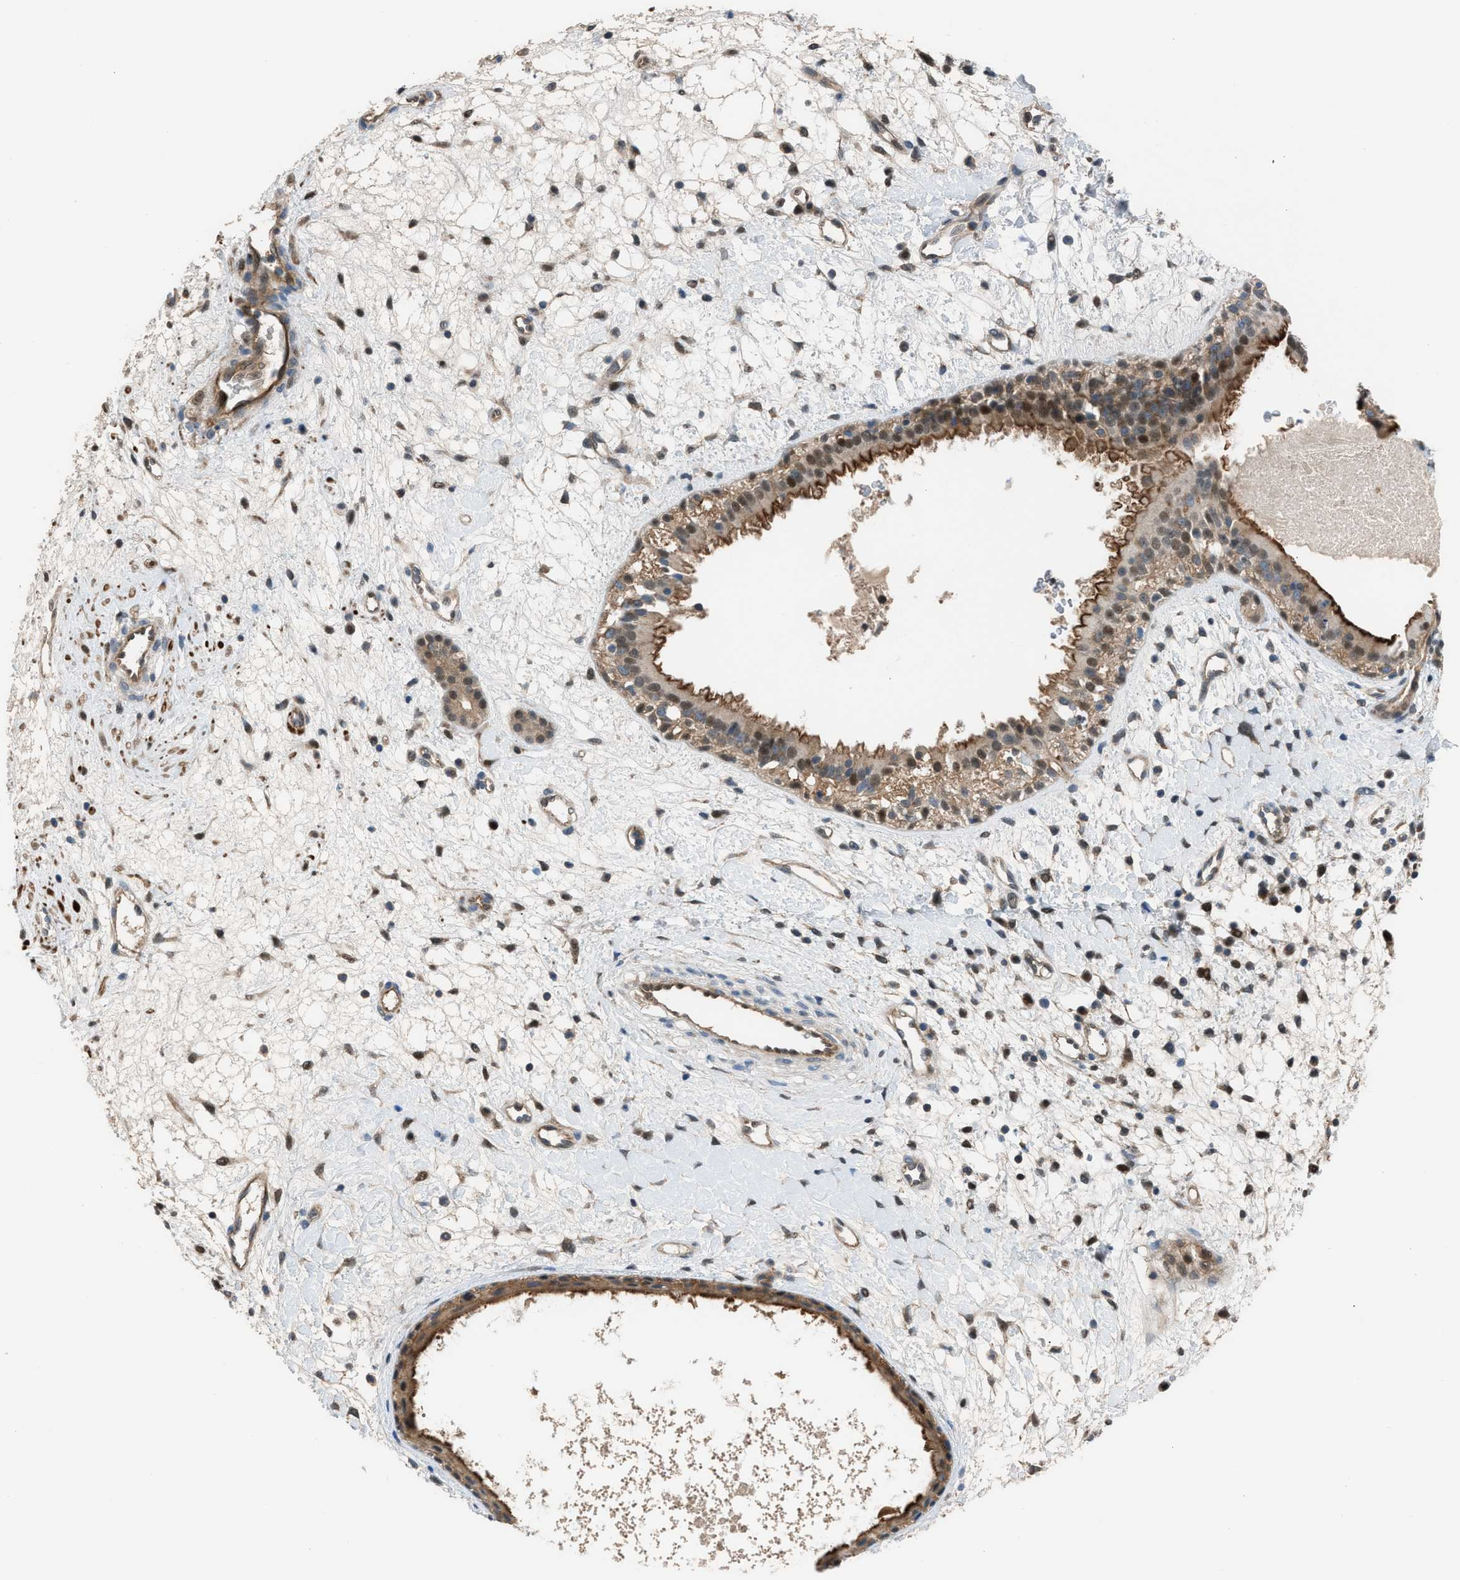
{"staining": {"intensity": "moderate", "quantity": ">75%", "location": "cytoplasmic/membranous,nuclear"}, "tissue": "nasopharynx", "cell_type": "Respiratory epithelial cells", "image_type": "normal", "snomed": [{"axis": "morphology", "description": "Normal tissue, NOS"}, {"axis": "topography", "description": "Nasopharynx"}], "caption": "This photomicrograph reveals immunohistochemistry staining of benign nasopharynx, with medium moderate cytoplasmic/membranous,nuclear staining in approximately >75% of respiratory epithelial cells.", "gene": "CRTC1", "patient": {"sex": "male", "age": 22}}